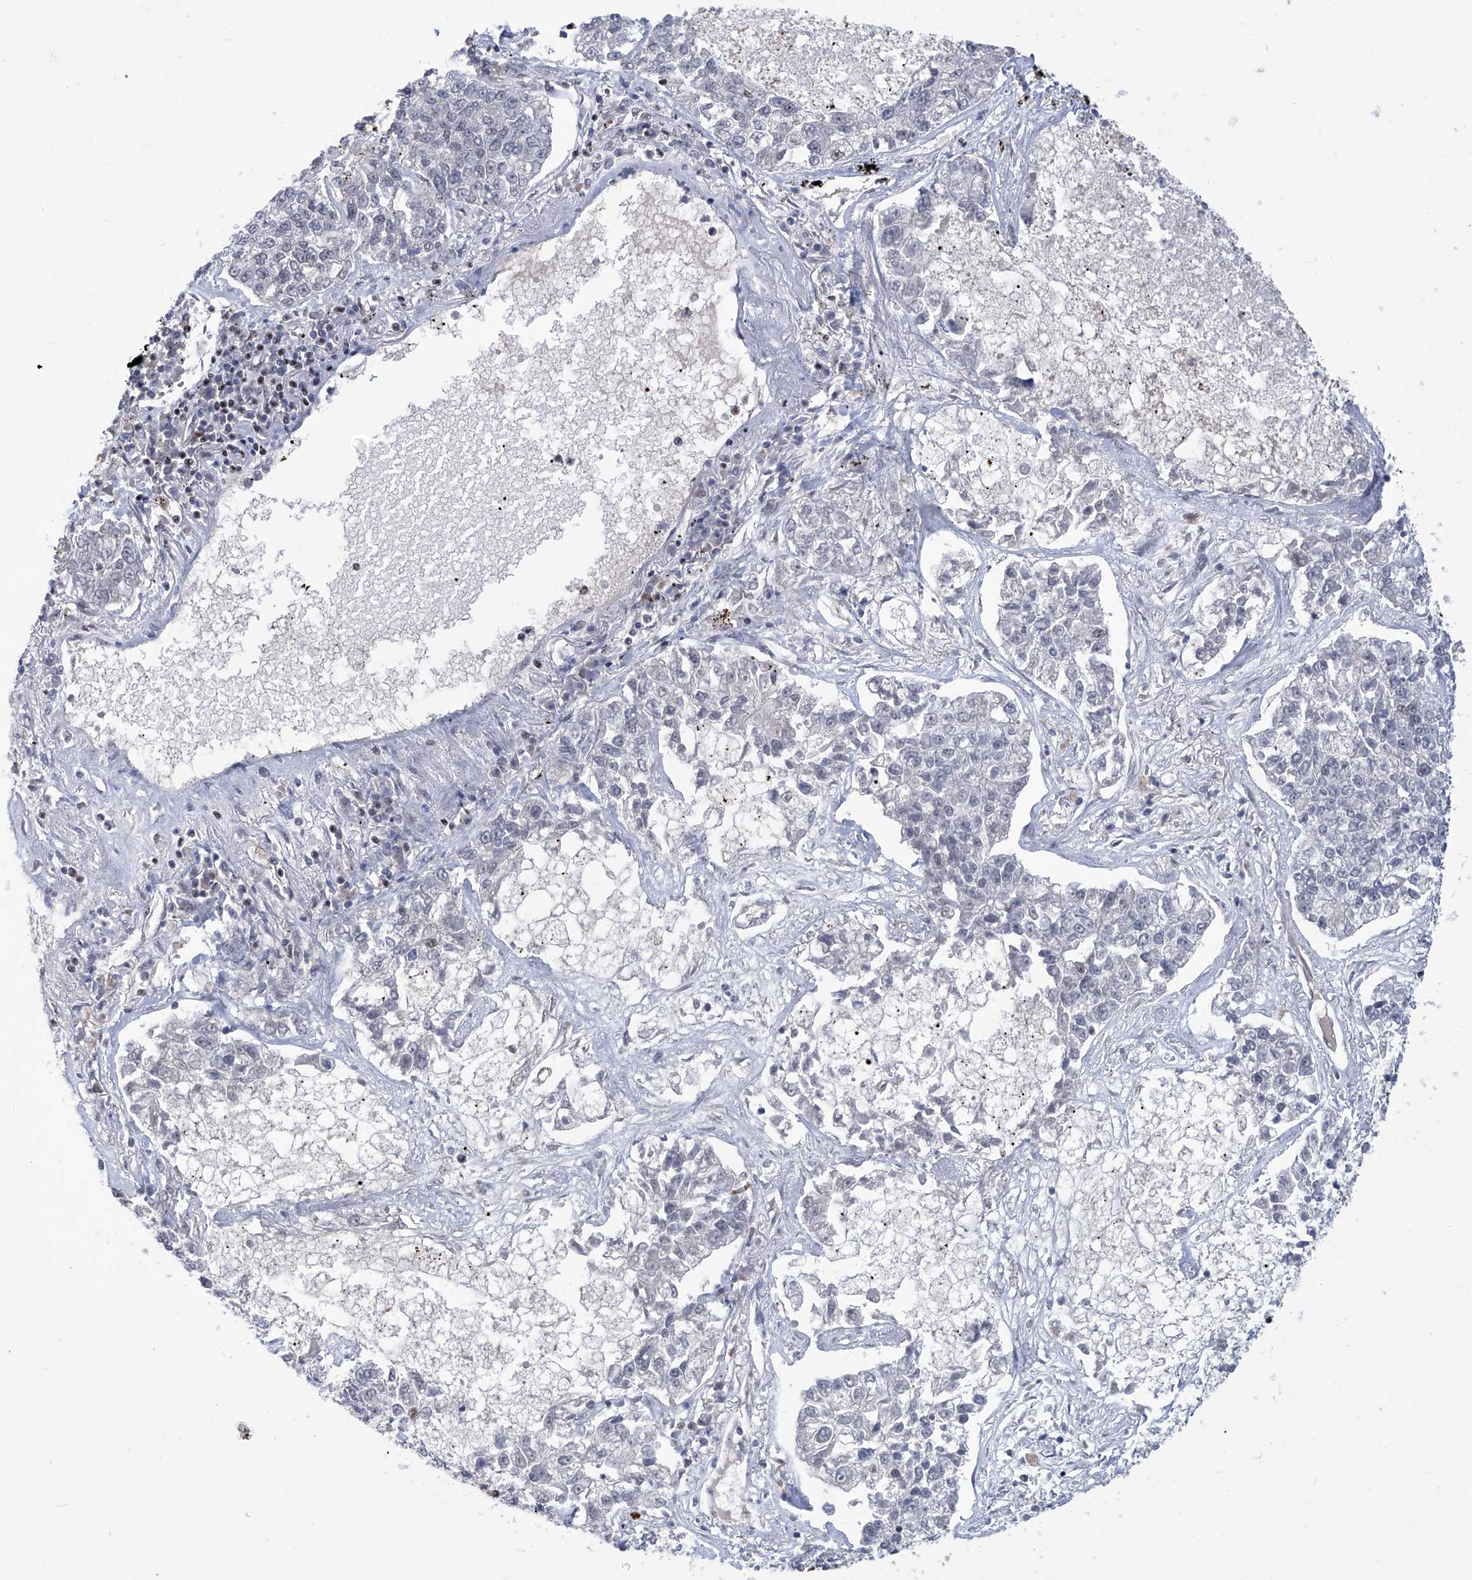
{"staining": {"intensity": "moderate", "quantity": "<25%", "location": "nuclear"}, "tissue": "lung cancer", "cell_type": "Tumor cells", "image_type": "cancer", "snomed": [{"axis": "morphology", "description": "Adenocarcinoma, NOS"}, {"axis": "topography", "description": "Lung"}], "caption": "DAB immunohistochemical staining of lung cancer reveals moderate nuclear protein expression in approximately <25% of tumor cells.", "gene": "FBXL4", "patient": {"sex": "male", "age": 49}}